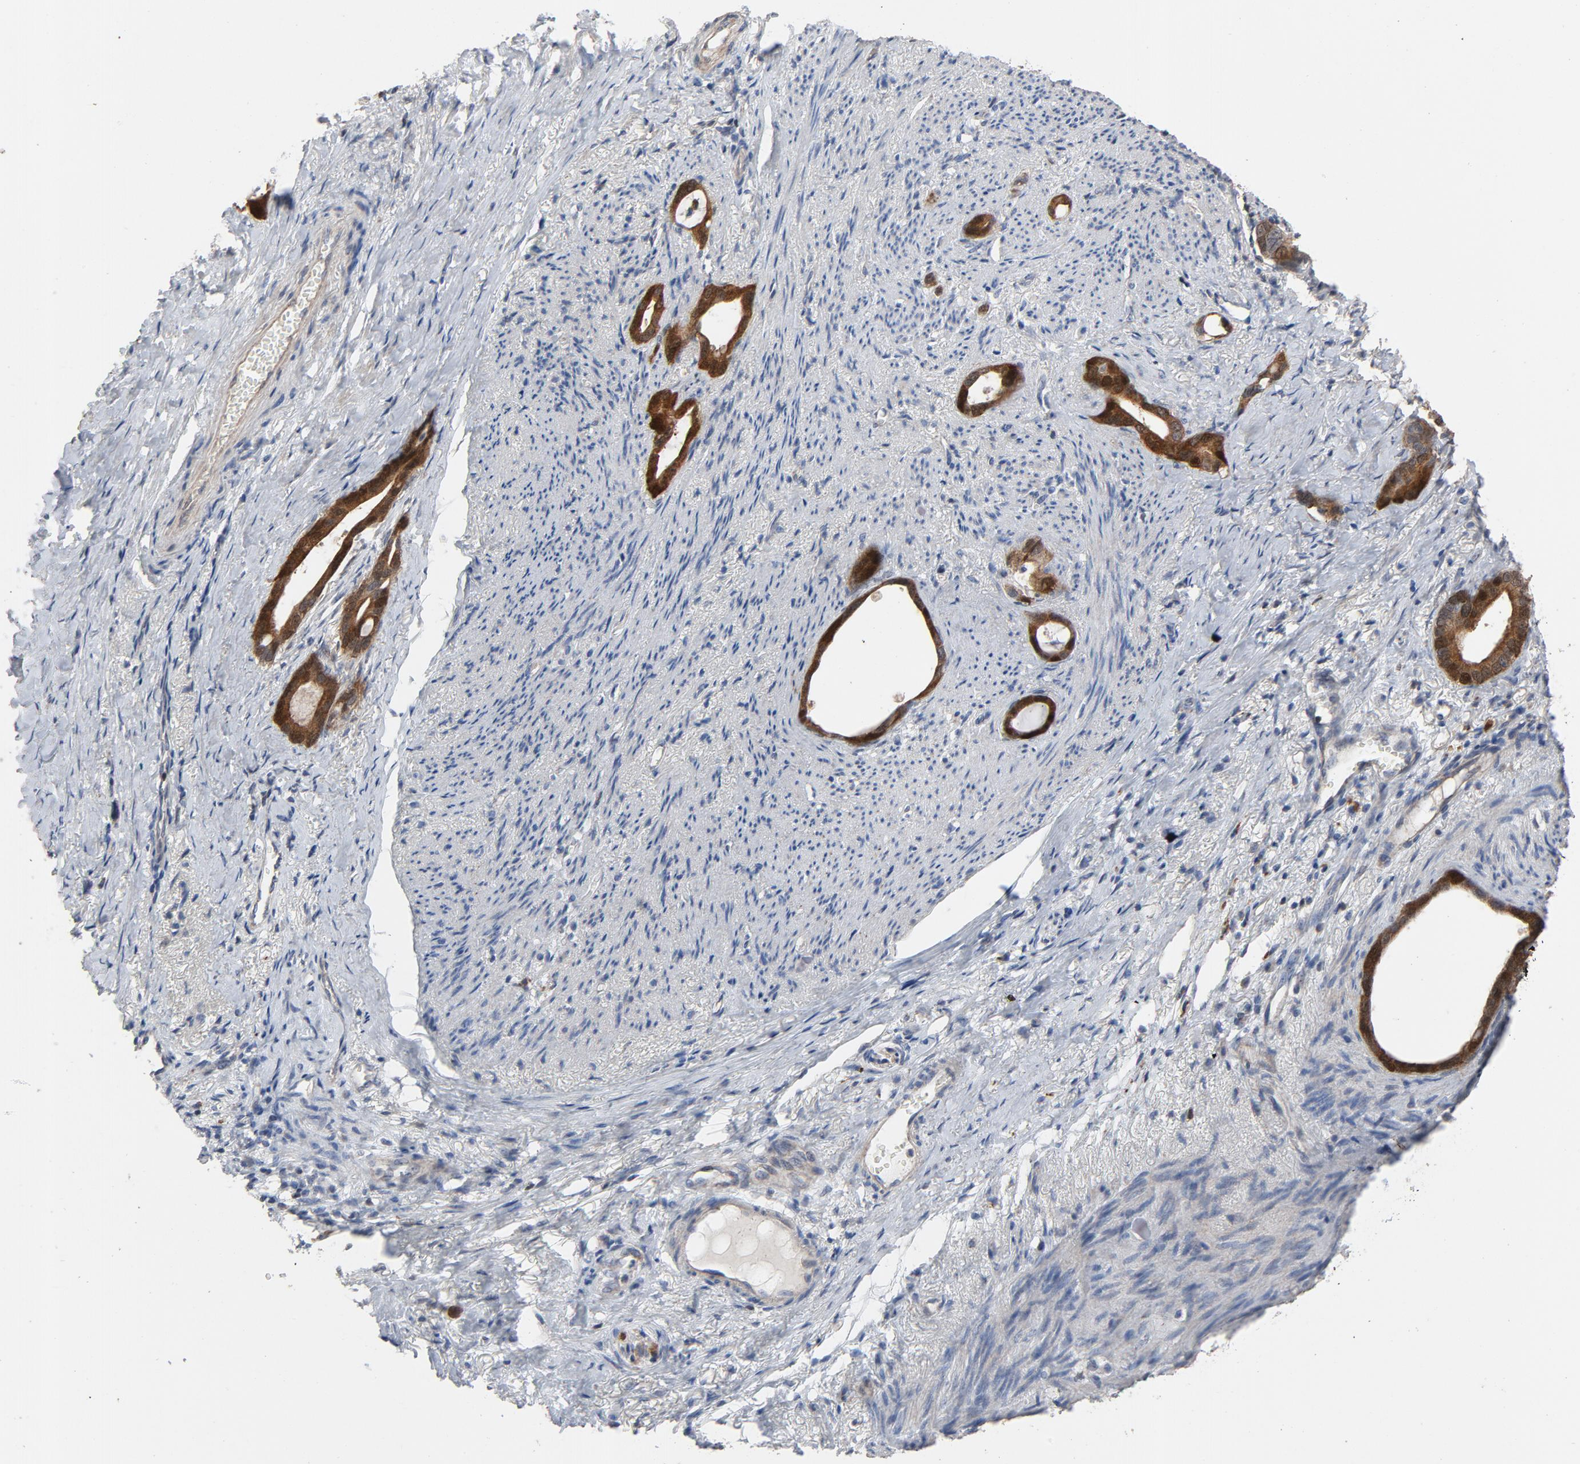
{"staining": {"intensity": "strong", "quantity": ">75%", "location": "cytoplasmic/membranous,nuclear"}, "tissue": "stomach cancer", "cell_type": "Tumor cells", "image_type": "cancer", "snomed": [{"axis": "morphology", "description": "Adenocarcinoma, NOS"}, {"axis": "topography", "description": "Stomach"}], "caption": "Strong cytoplasmic/membranous and nuclear protein expression is appreciated in about >75% of tumor cells in stomach cancer (adenocarcinoma).", "gene": "CDK6", "patient": {"sex": "female", "age": 75}}